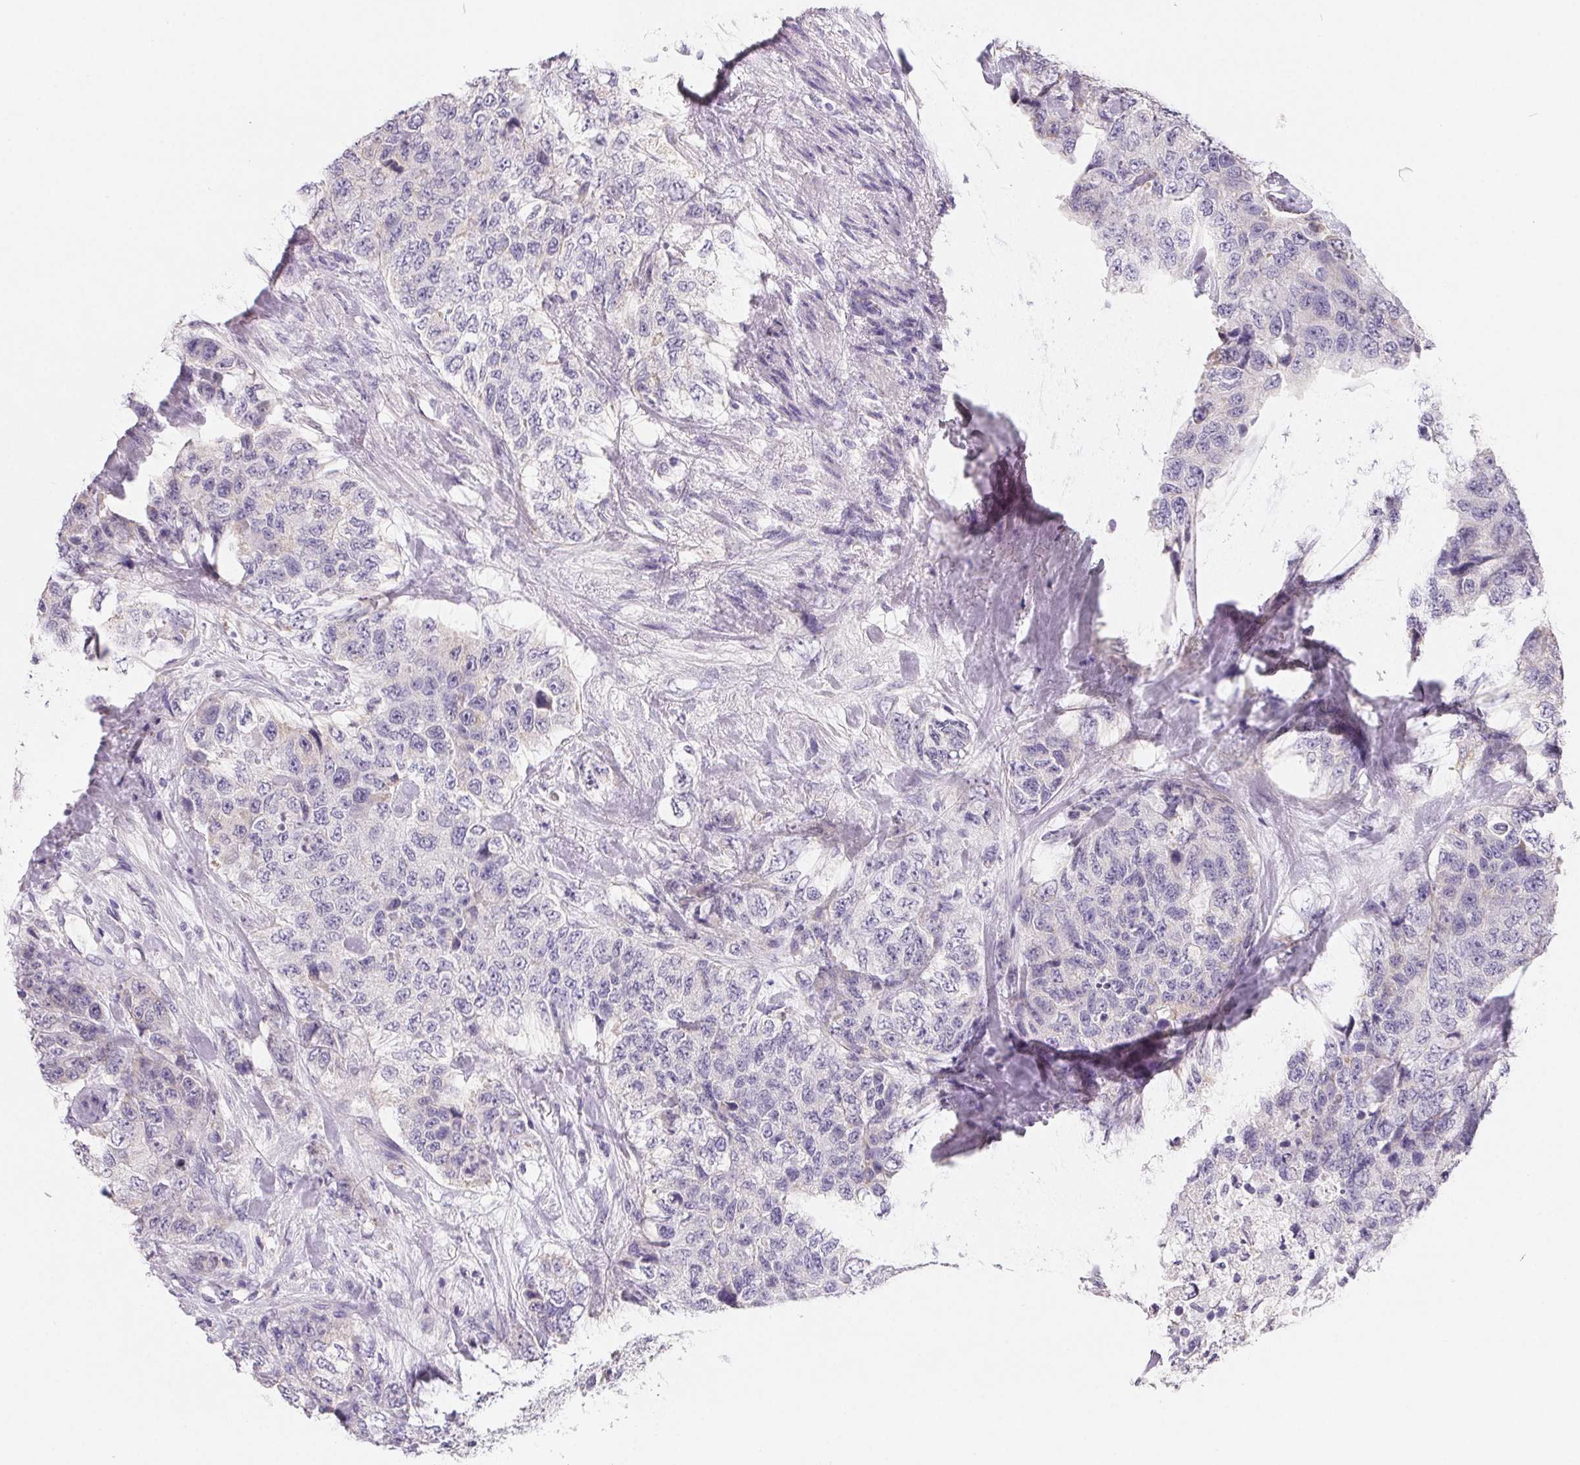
{"staining": {"intensity": "negative", "quantity": "none", "location": "none"}, "tissue": "urothelial cancer", "cell_type": "Tumor cells", "image_type": "cancer", "snomed": [{"axis": "morphology", "description": "Urothelial carcinoma, High grade"}, {"axis": "topography", "description": "Urinary bladder"}], "caption": "Tumor cells are negative for brown protein staining in urothelial cancer.", "gene": "FDX1", "patient": {"sex": "female", "age": 78}}